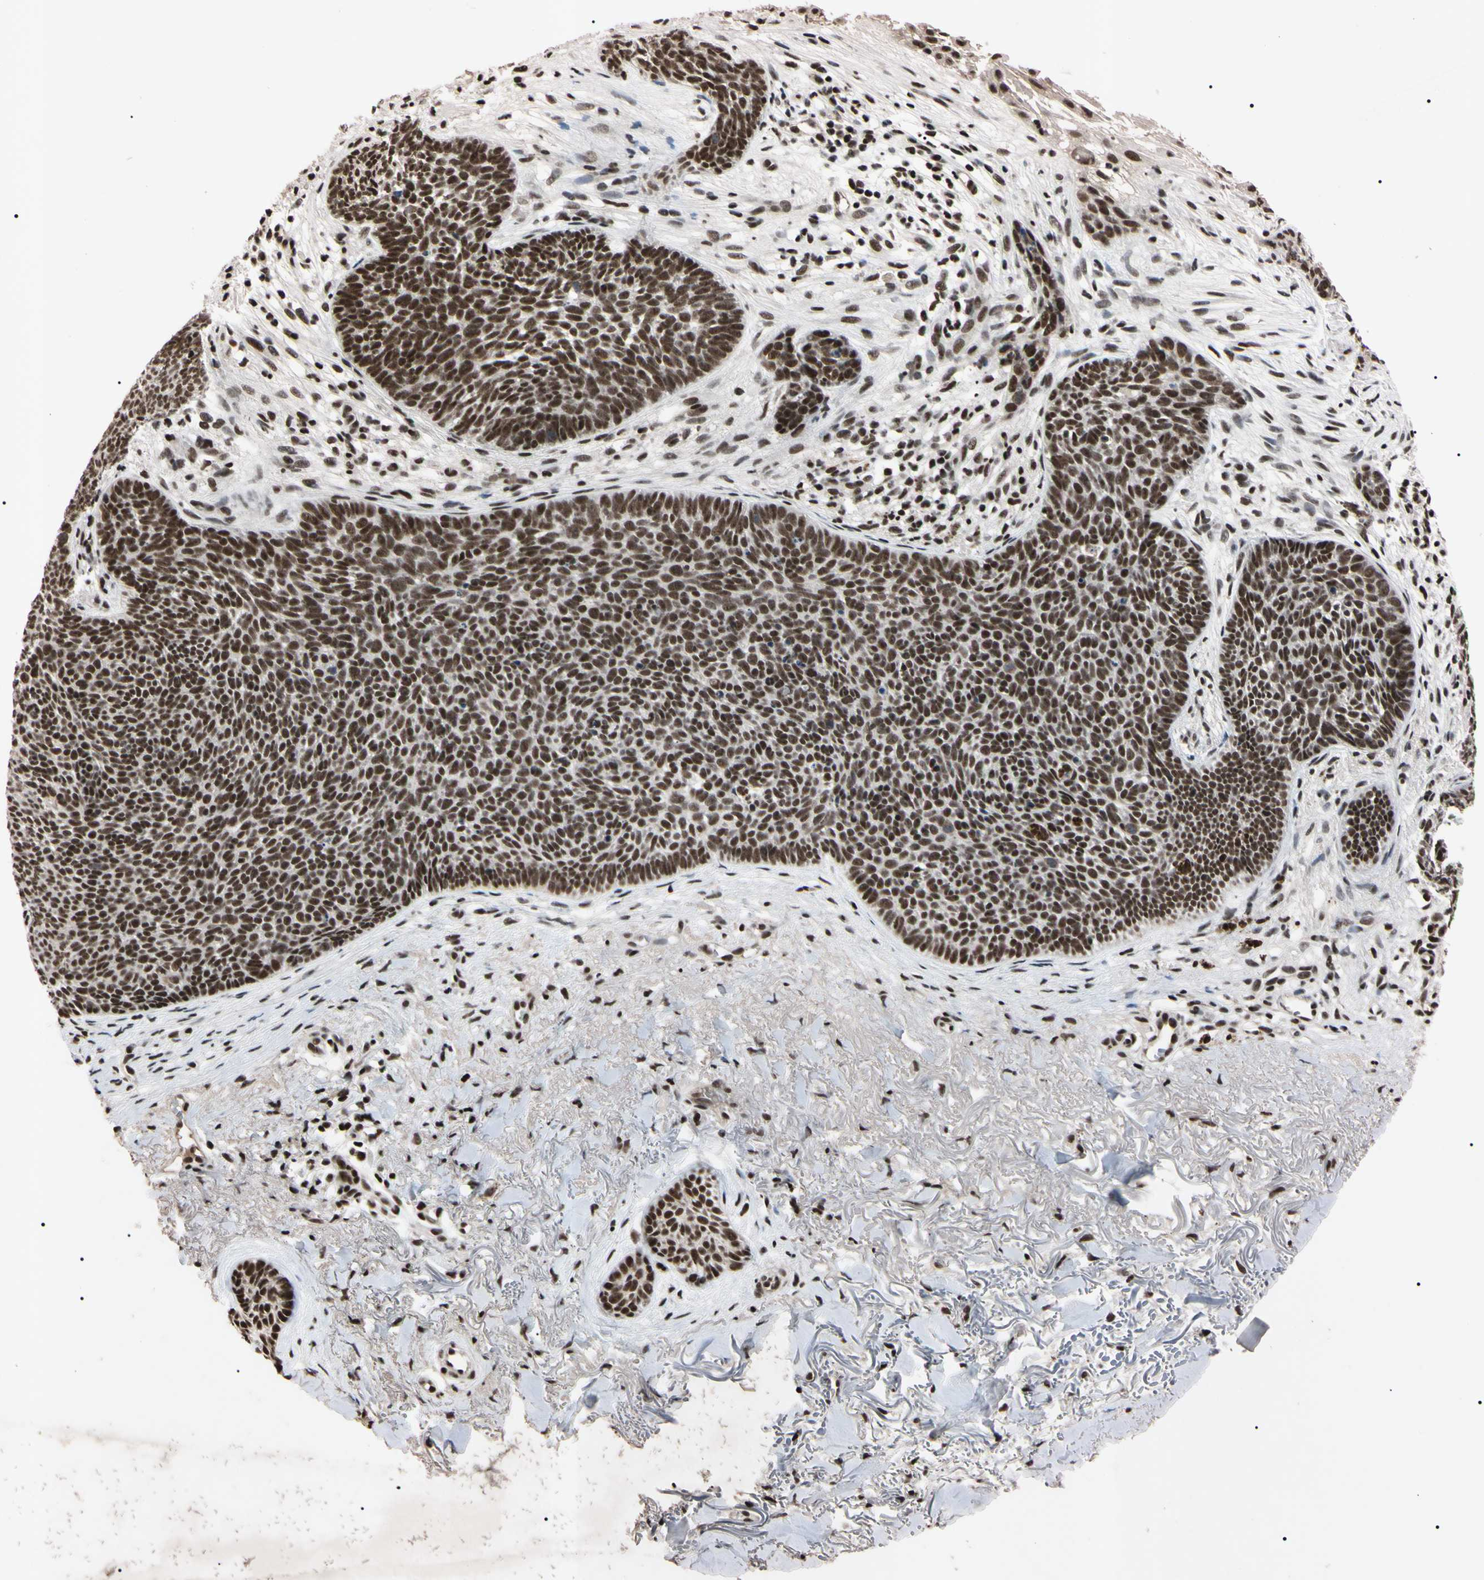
{"staining": {"intensity": "strong", "quantity": ">75%", "location": "nuclear"}, "tissue": "skin cancer", "cell_type": "Tumor cells", "image_type": "cancer", "snomed": [{"axis": "morphology", "description": "Basal cell carcinoma"}, {"axis": "topography", "description": "Skin"}], "caption": "The micrograph reveals a brown stain indicating the presence of a protein in the nuclear of tumor cells in basal cell carcinoma (skin).", "gene": "YY1", "patient": {"sex": "female", "age": 70}}